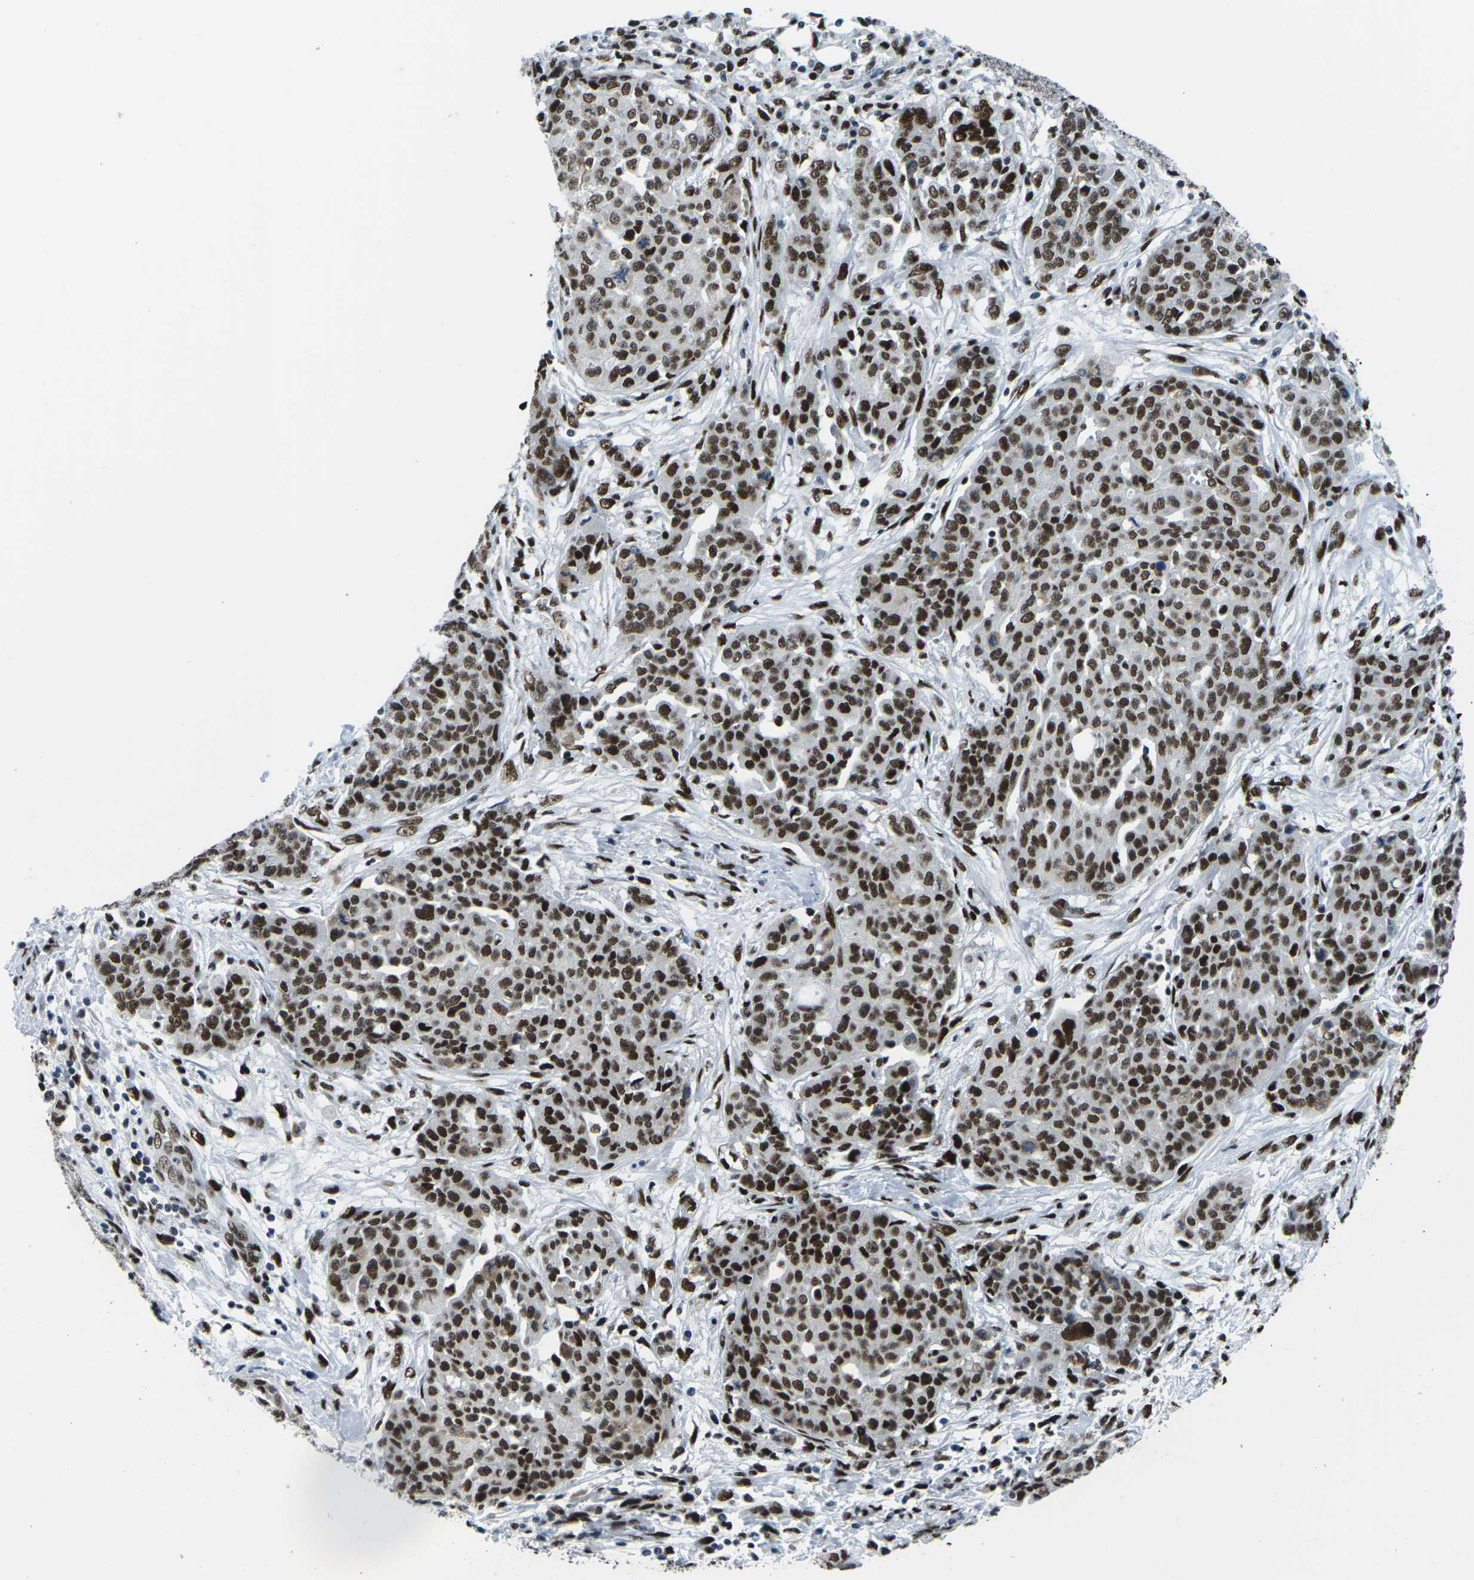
{"staining": {"intensity": "strong", "quantity": ">75%", "location": "nuclear"}, "tissue": "ovarian cancer", "cell_type": "Tumor cells", "image_type": "cancer", "snomed": [{"axis": "morphology", "description": "Cystadenocarcinoma, serous, NOS"}, {"axis": "topography", "description": "Soft tissue"}, {"axis": "topography", "description": "Ovary"}], "caption": "DAB immunohistochemical staining of serous cystadenocarcinoma (ovarian) shows strong nuclear protein staining in about >75% of tumor cells.", "gene": "PSME3", "patient": {"sex": "female", "age": 57}}